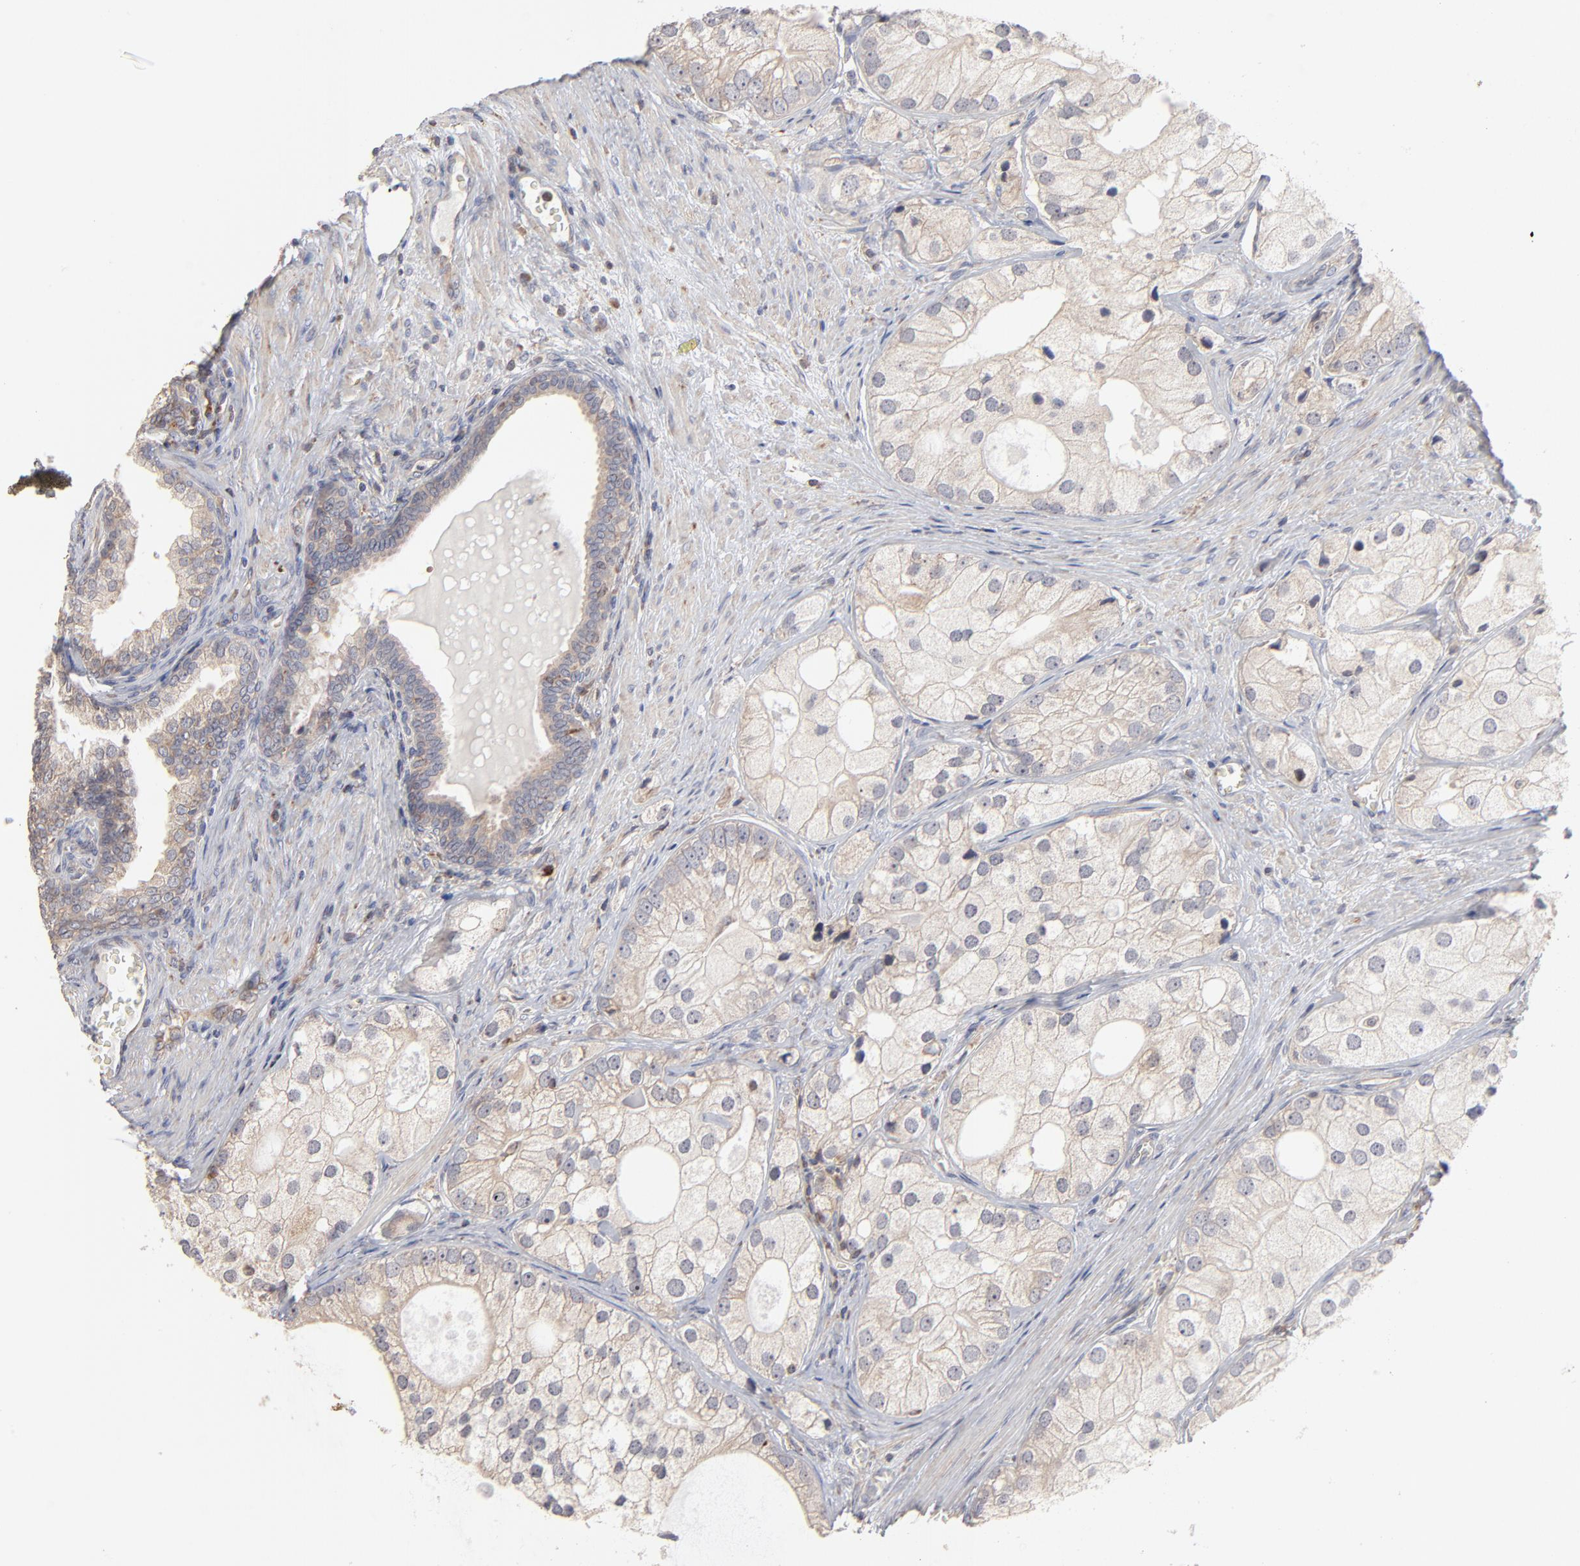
{"staining": {"intensity": "moderate", "quantity": "25%-75%", "location": "cytoplasmic/membranous"}, "tissue": "prostate cancer", "cell_type": "Tumor cells", "image_type": "cancer", "snomed": [{"axis": "morphology", "description": "Adenocarcinoma, Low grade"}, {"axis": "topography", "description": "Prostate"}], "caption": "A photomicrograph showing moderate cytoplasmic/membranous expression in approximately 25%-75% of tumor cells in prostate low-grade adenocarcinoma, as visualized by brown immunohistochemical staining.", "gene": "RNF213", "patient": {"sex": "male", "age": 69}}